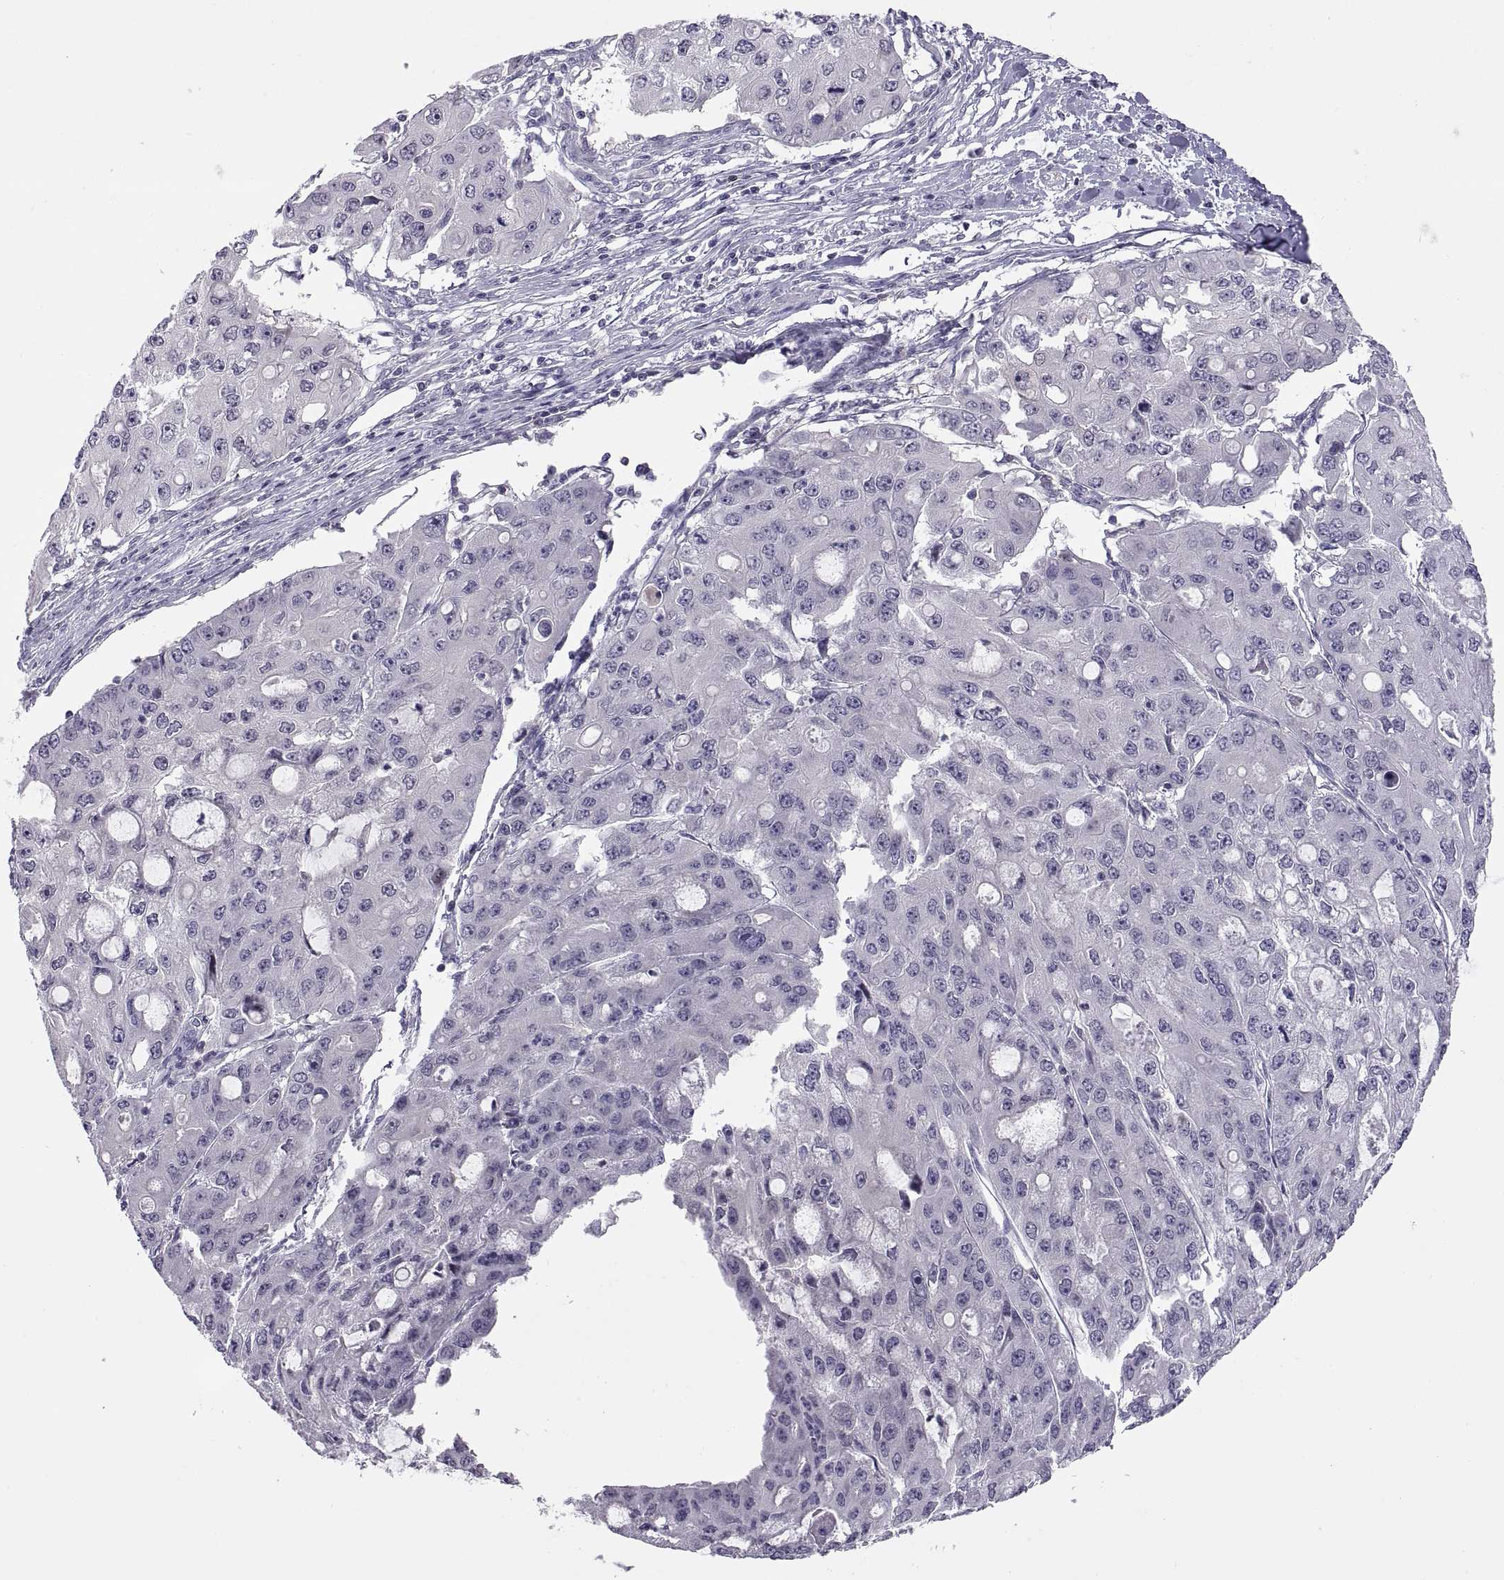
{"staining": {"intensity": "negative", "quantity": "none", "location": "none"}, "tissue": "ovarian cancer", "cell_type": "Tumor cells", "image_type": "cancer", "snomed": [{"axis": "morphology", "description": "Cystadenocarcinoma, serous, NOS"}, {"axis": "topography", "description": "Ovary"}], "caption": "Photomicrograph shows no significant protein staining in tumor cells of serous cystadenocarcinoma (ovarian).", "gene": "TTC21A", "patient": {"sex": "female", "age": 56}}